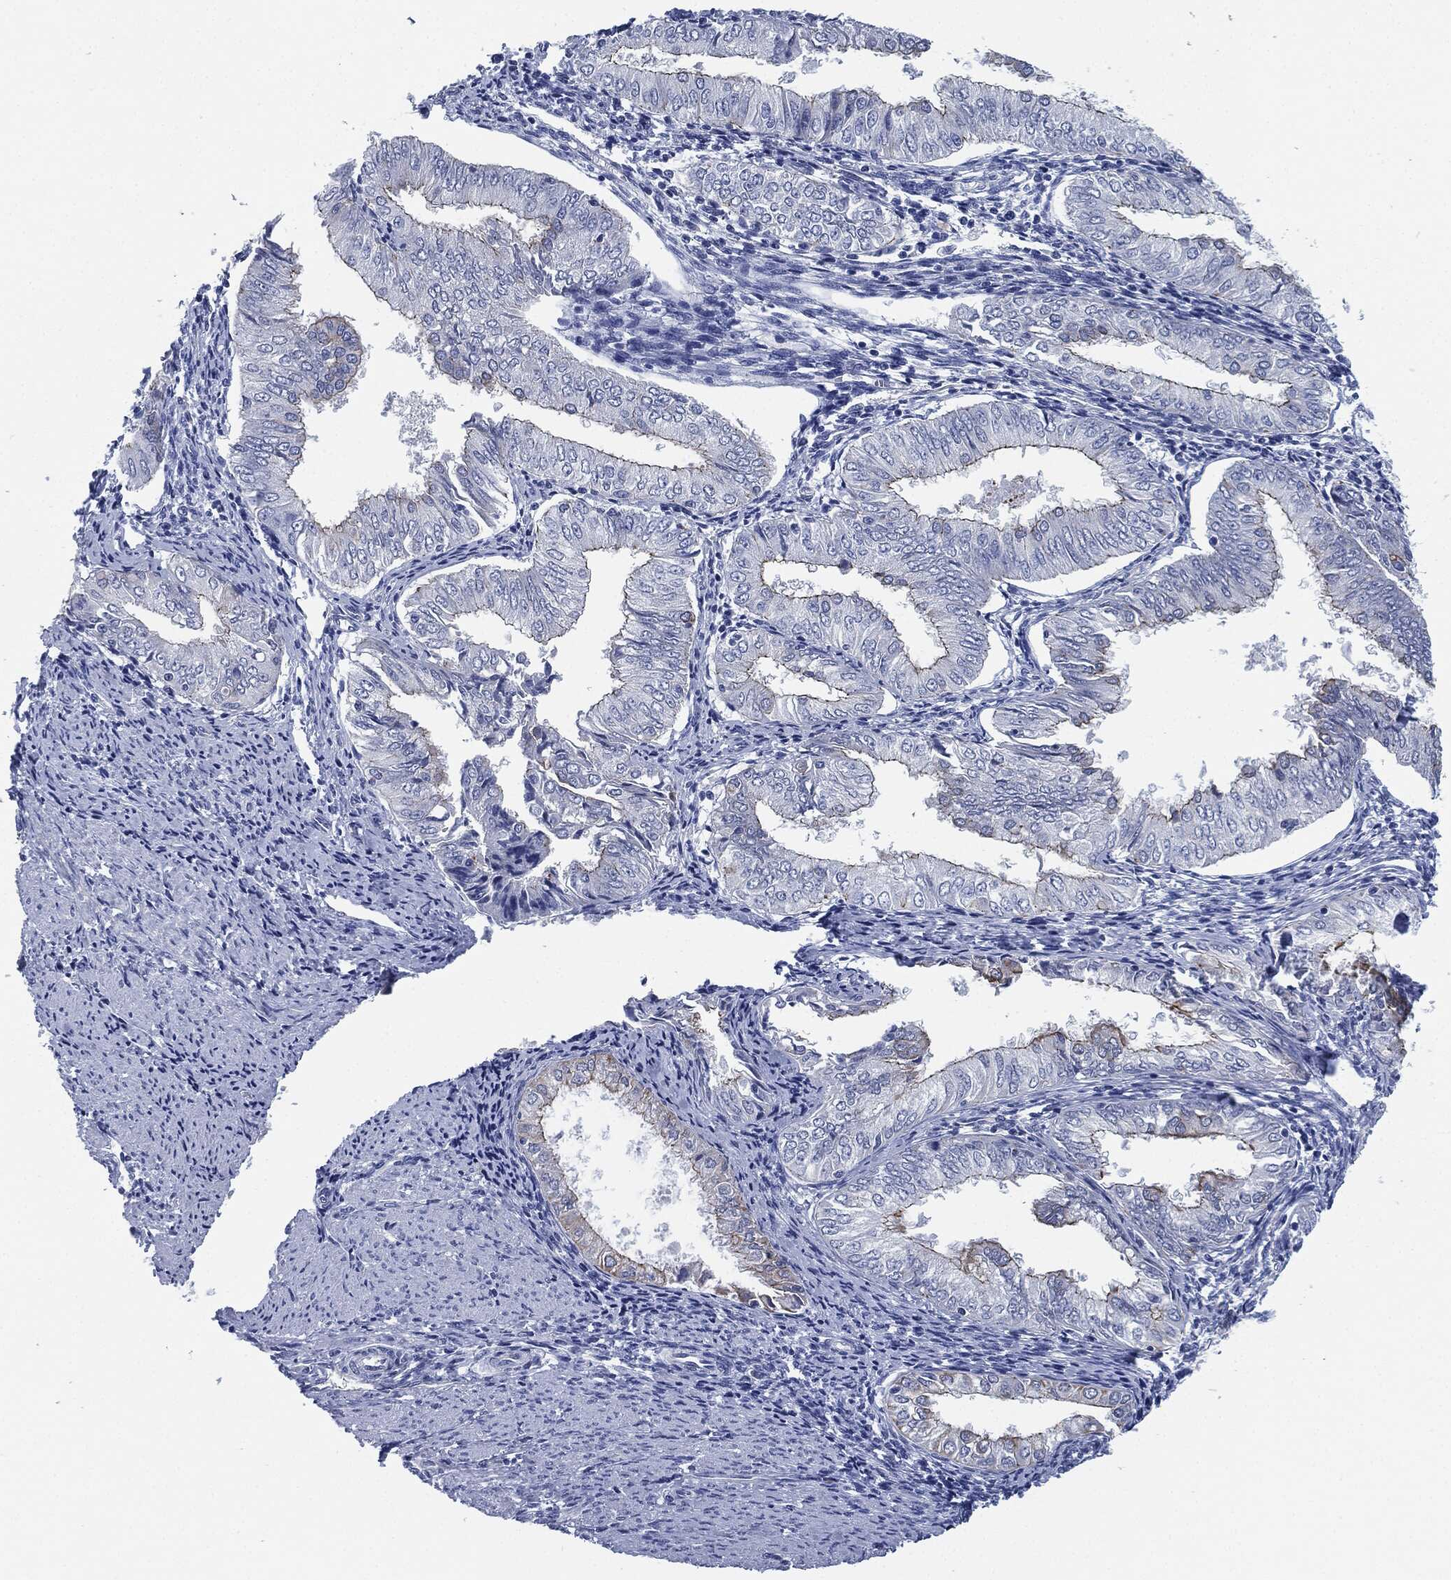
{"staining": {"intensity": "moderate", "quantity": "<25%", "location": "cytoplasmic/membranous"}, "tissue": "endometrial cancer", "cell_type": "Tumor cells", "image_type": "cancer", "snomed": [{"axis": "morphology", "description": "Adenocarcinoma, NOS"}, {"axis": "topography", "description": "Endometrium"}], "caption": "The micrograph demonstrates staining of endometrial adenocarcinoma, revealing moderate cytoplasmic/membranous protein expression (brown color) within tumor cells.", "gene": "SHROOM2", "patient": {"sex": "female", "age": 53}}